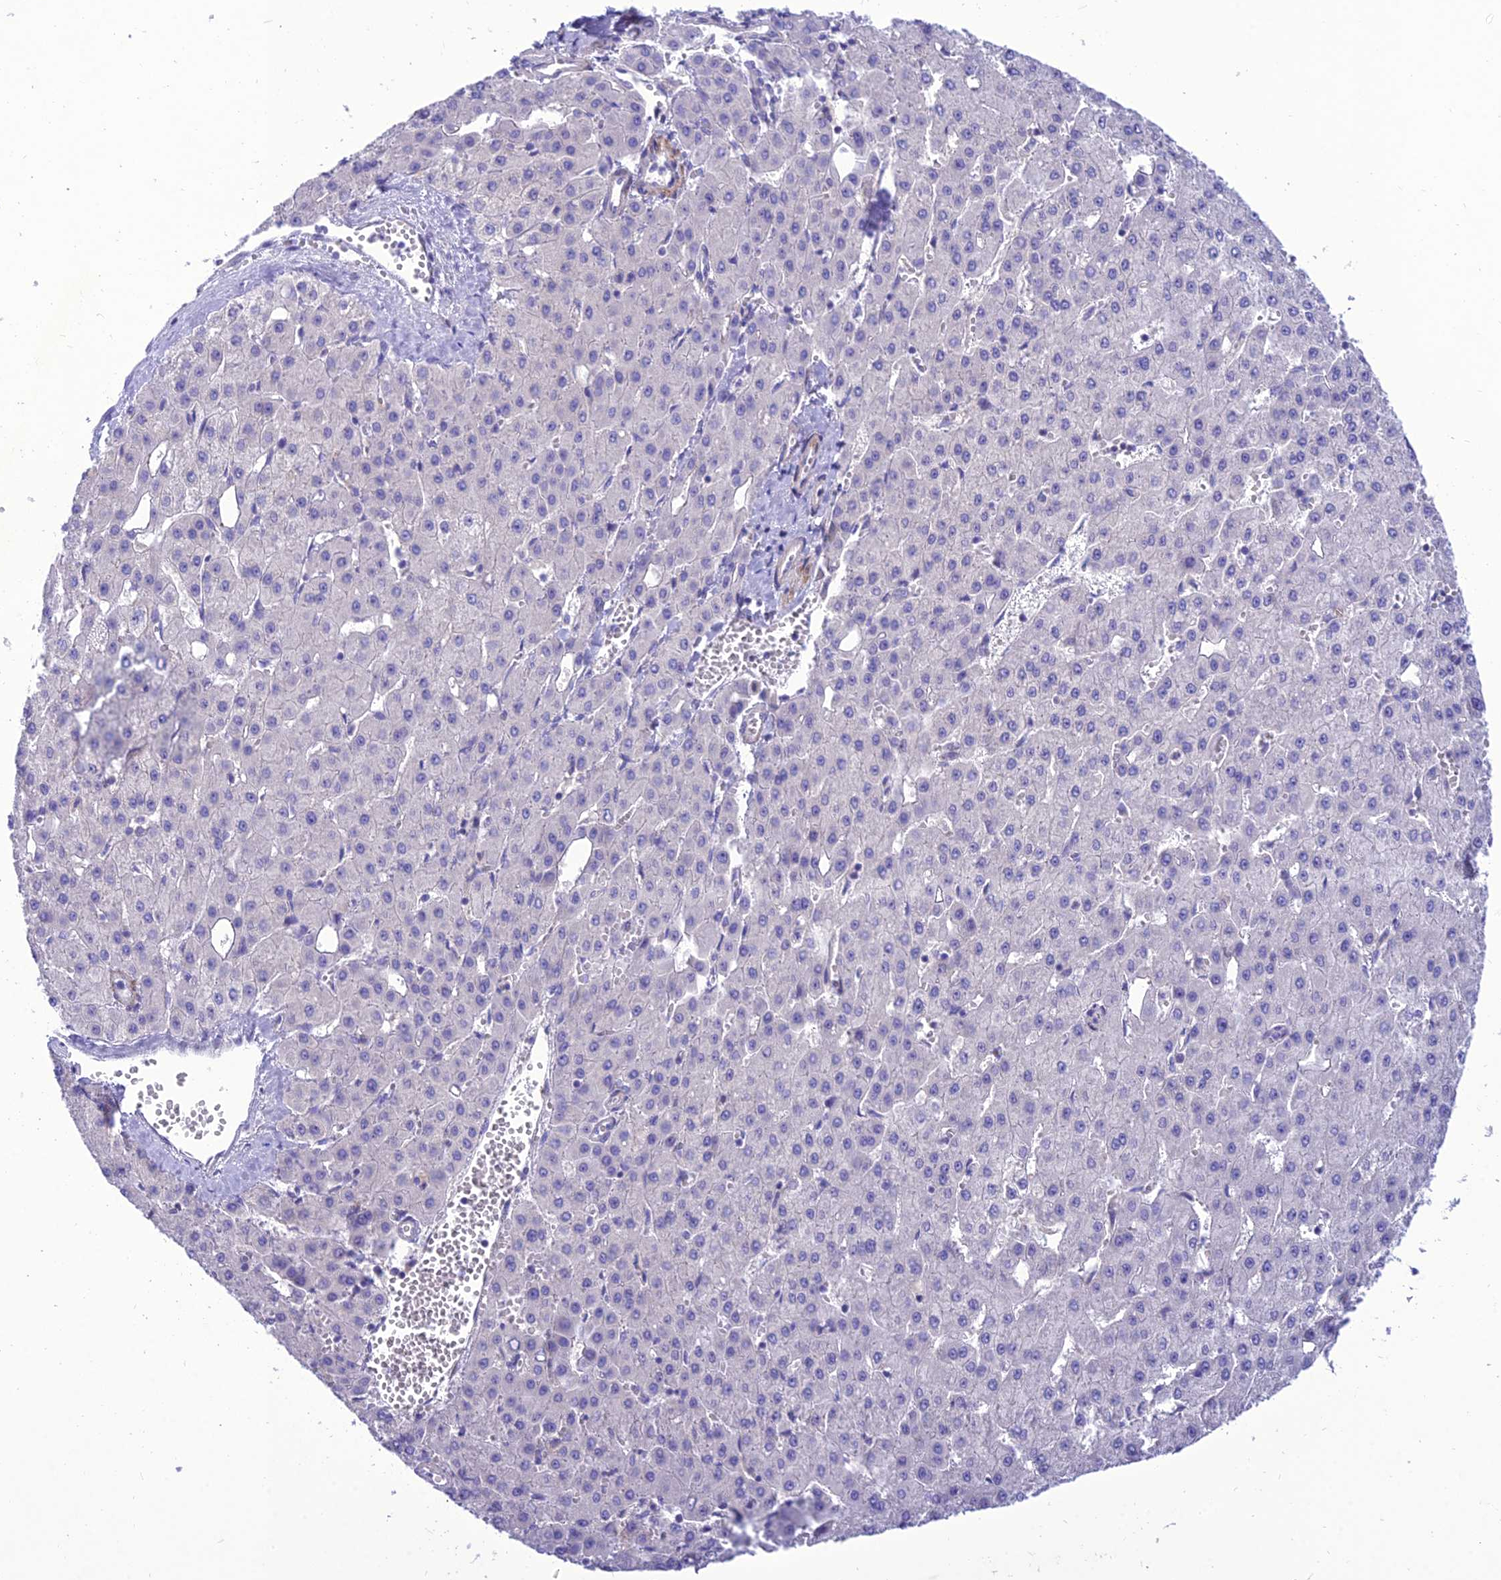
{"staining": {"intensity": "negative", "quantity": "none", "location": "none"}, "tissue": "liver cancer", "cell_type": "Tumor cells", "image_type": "cancer", "snomed": [{"axis": "morphology", "description": "Carcinoma, Hepatocellular, NOS"}, {"axis": "topography", "description": "Liver"}], "caption": "Immunohistochemistry (IHC) of human liver cancer displays no staining in tumor cells. (Brightfield microscopy of DAB IHC at high magnification).", "gene": "TEKT3", "patient": {"sex": "male", "age": 47}}